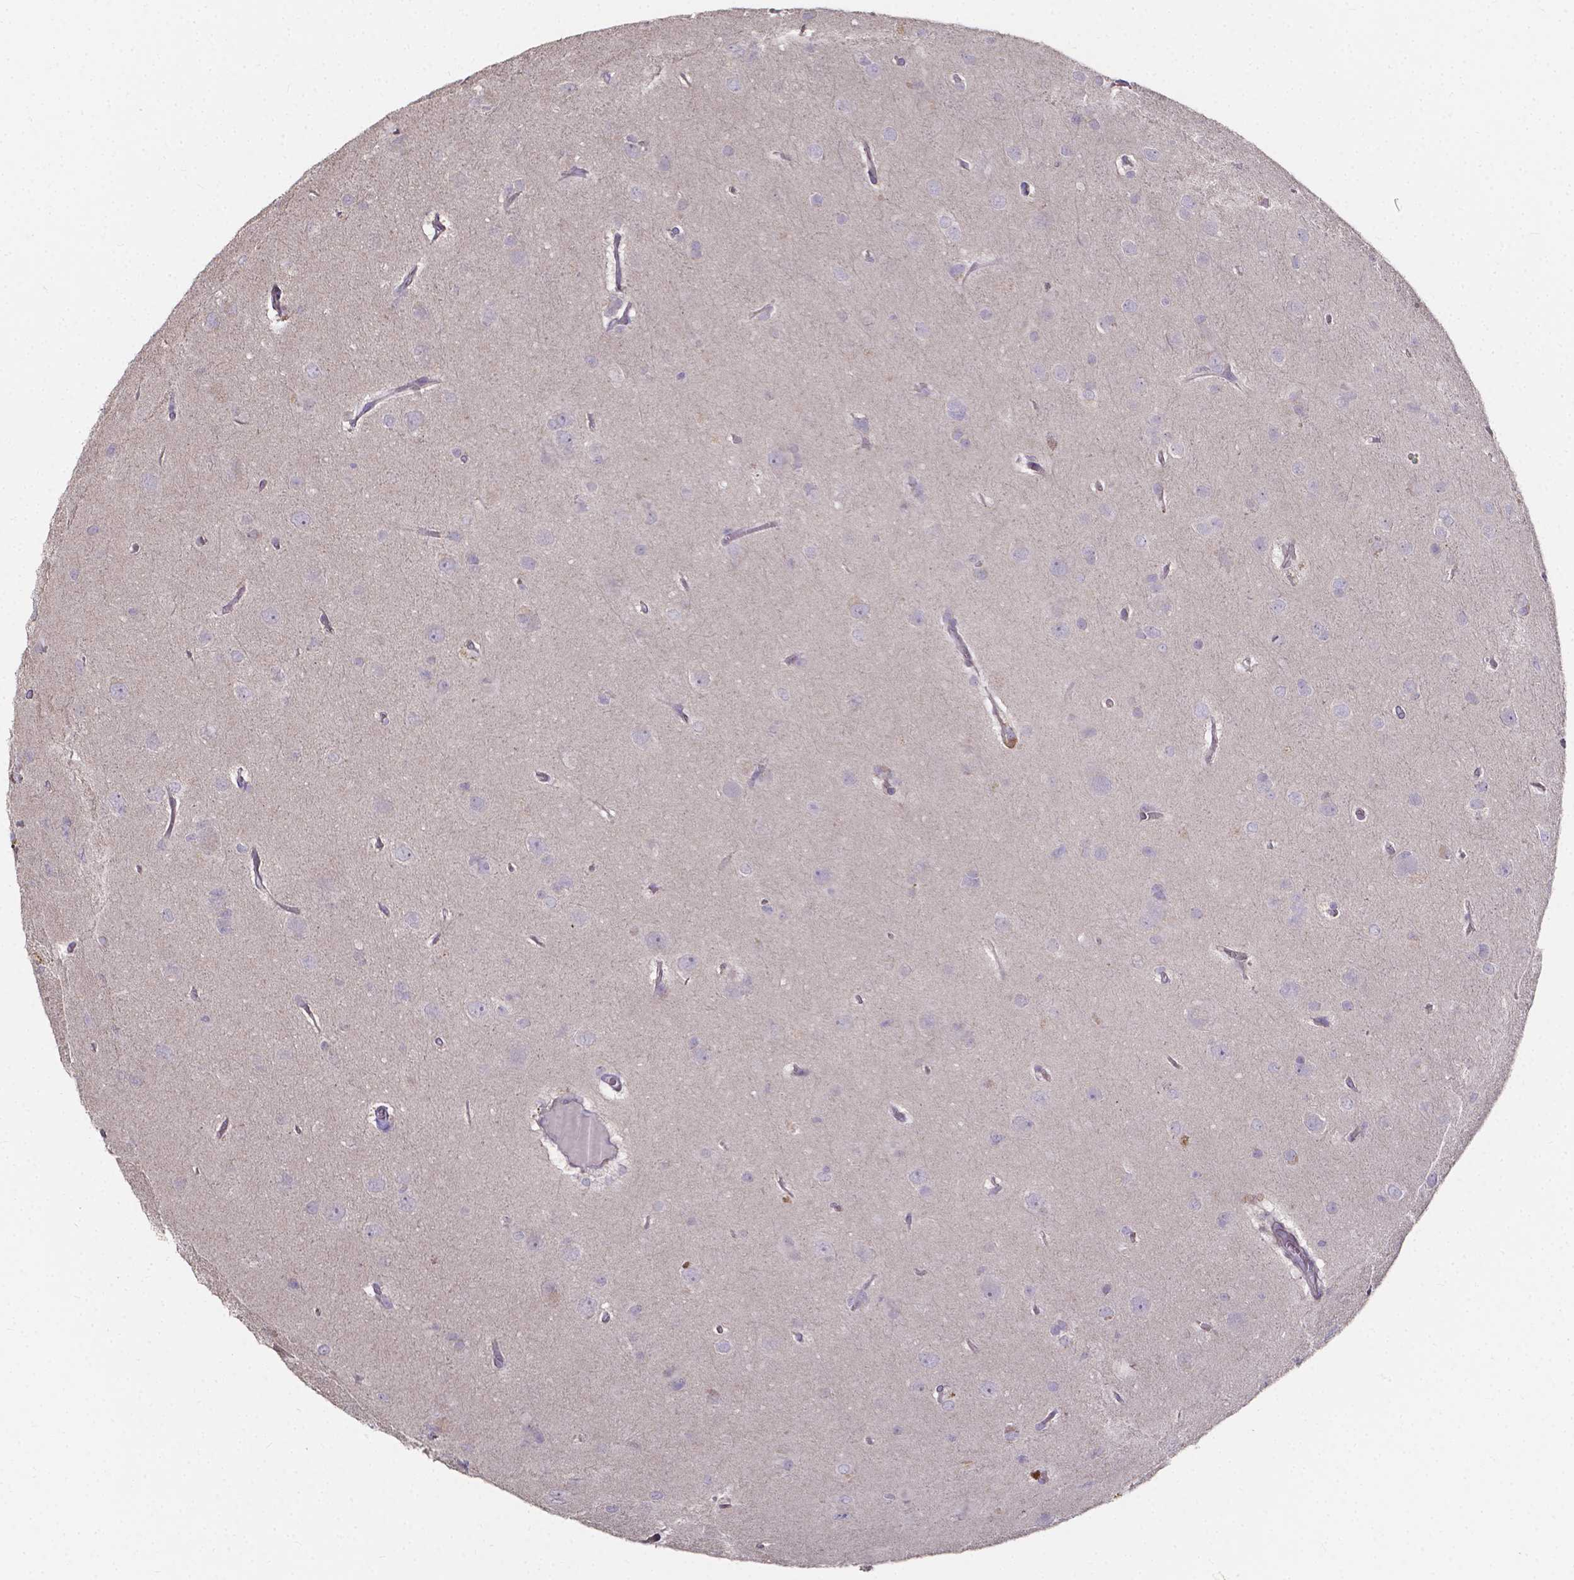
{"staining": {"intensity": "negative", "quantity": "none", "location": "none"}, "tissue": "glioma", "cell_type": "Tumor cells", "image_type": "cancer", "snomed": [{"axis": "morphology", "description": "Glioma, malignant, Low grade"}, {"axis": "topography", "description": "Brain"}], "caption": "Glioma stained for a protein using IHC reveals no staining tumor cells.", "gene": "THEMIS", "patient": {"sex": "male", "age": 58}}